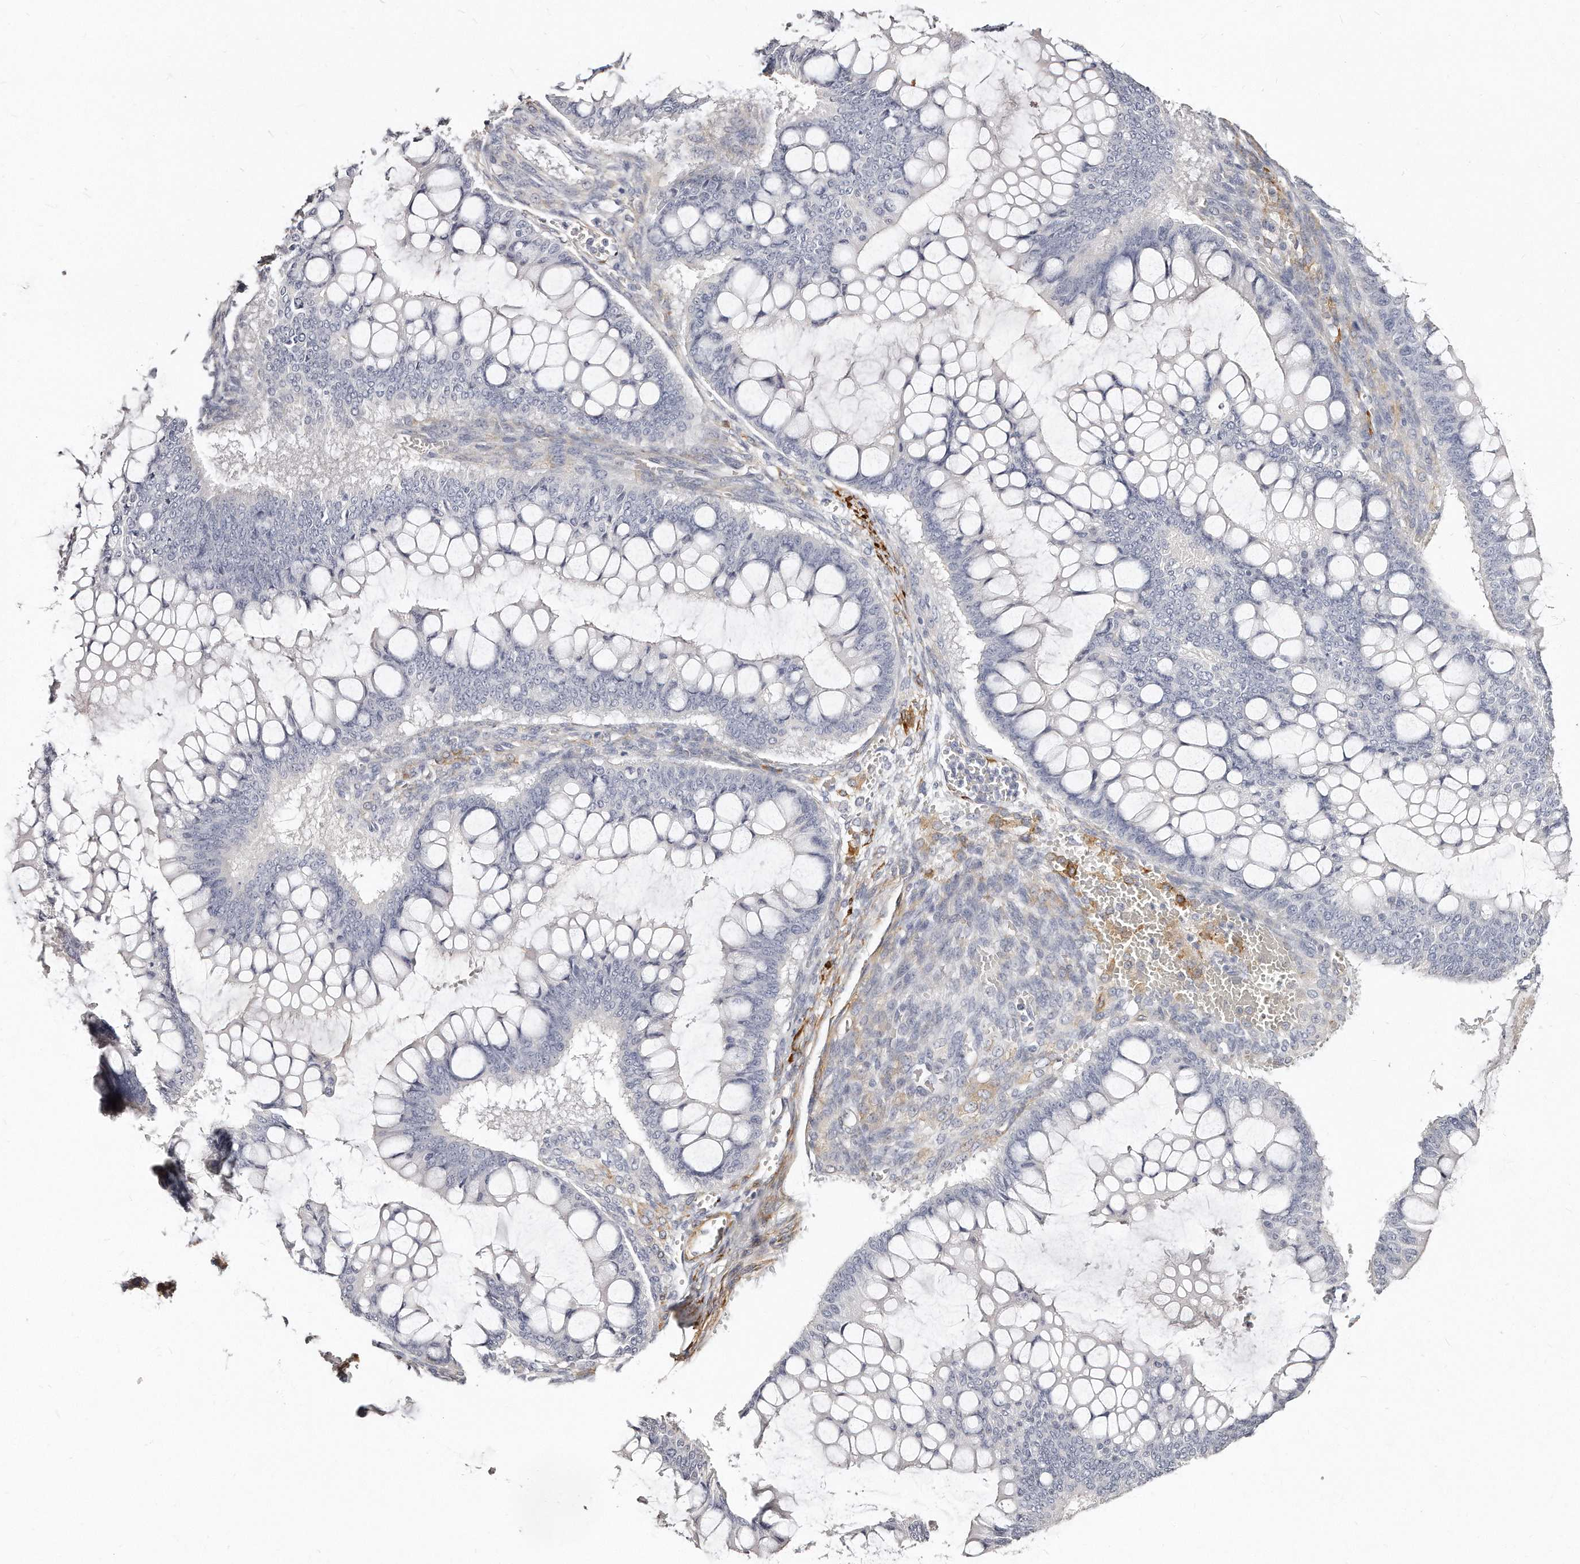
{"staining": {"intensity": "negative", "quantity": "none", "location": "none"}, "tissue": "ovarian cancer", "cell_type": "Tumor cells", "image_type": "cancer", "snomed": [{"axis": "morphology", "description": "Cystadenocarcinoma, mucinous, NOS"}, {"axis": "topography", "description": "Ovary"}], "caption": "Immunohistochemistry photomicrograph of mucinous cystadenocarcinoma (ovarian) stained for a protein (brown), which exhibits no expression in tumor cells.", "gene": "LMOD1", "patient": {"sex": "female", "age": 73}}